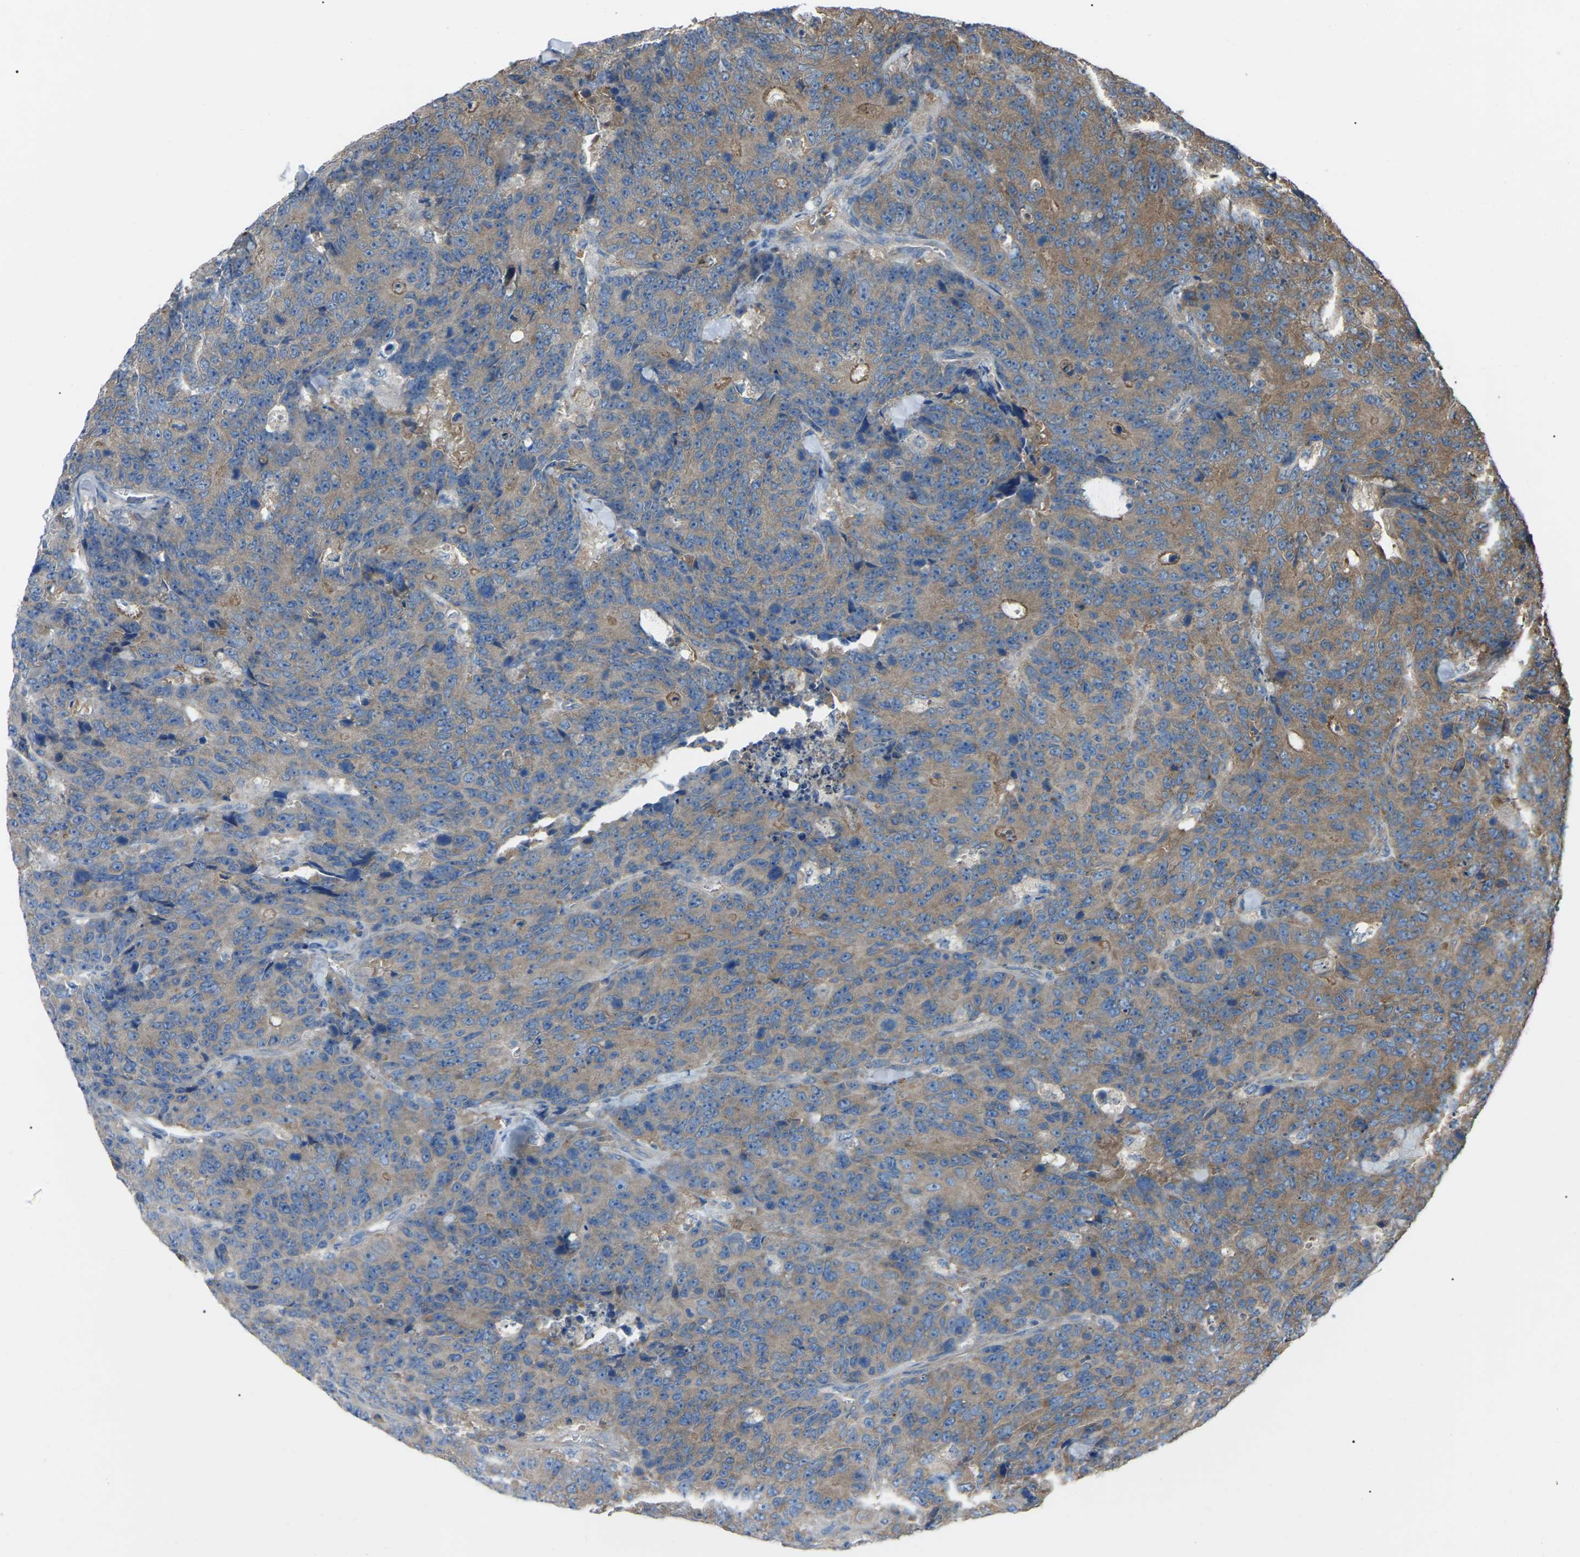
{"staining": {"intensity": "moderate", "quantity": ">75%", "location": "cytoplasmic/membranous"}, "tissue": "colorectal cancer", "cell_type": "Tumor cells", "image_type": "cancer", "snomed": [{"axis": "morphology", "description": "Adenocarcinoma, NOS"}, {"axis": "topography", "description": "Colon"}], "caption": "Protein expression analysis of colorectal cancer displays moderate cytoplasmic/membranous expression in approximately >75% of tumor cells.", "gene": "AIMP1", "patient": {"sex": "female", "age": 86}}